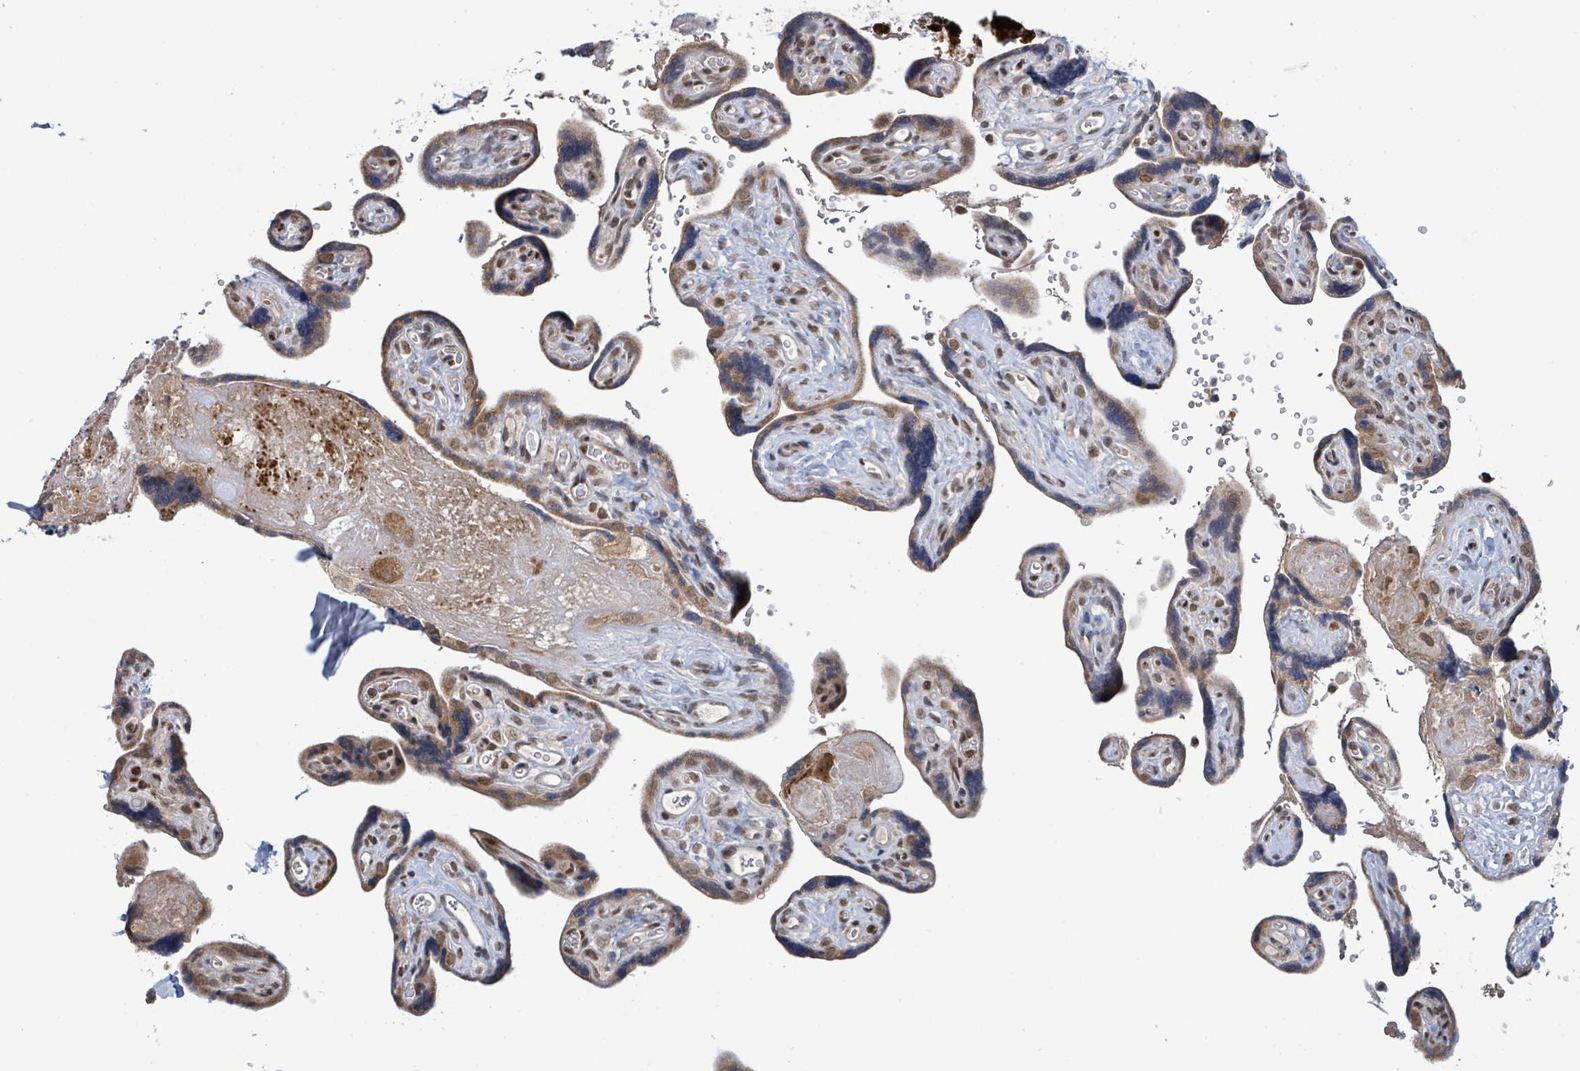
{"staining": {"intensity": "weak", "quantity": ">75%", "location": "cytoplasmic/membranous"}, "tissue": "placenta", "cell_type": "Trophoblastic cells", "image_type": "normal", "snomed": [{"axis": "morphology", "description": "Normal tissue, NOS"}, {"axis": "topography", "description": "Placenta"}], "caption": "Protein expression analysis of benign placenta displays weak cytoplasmic/membranous expression in about >75% of trophoblastic cells. The protein is stained brown, and the nuclei are stained in blue (DAB (3,3'-diaminobenzidine) IHC with brightfield microscopy, high magnification).", "gene": "SBF2", "patient": {"sex": "female", "age": 39}}